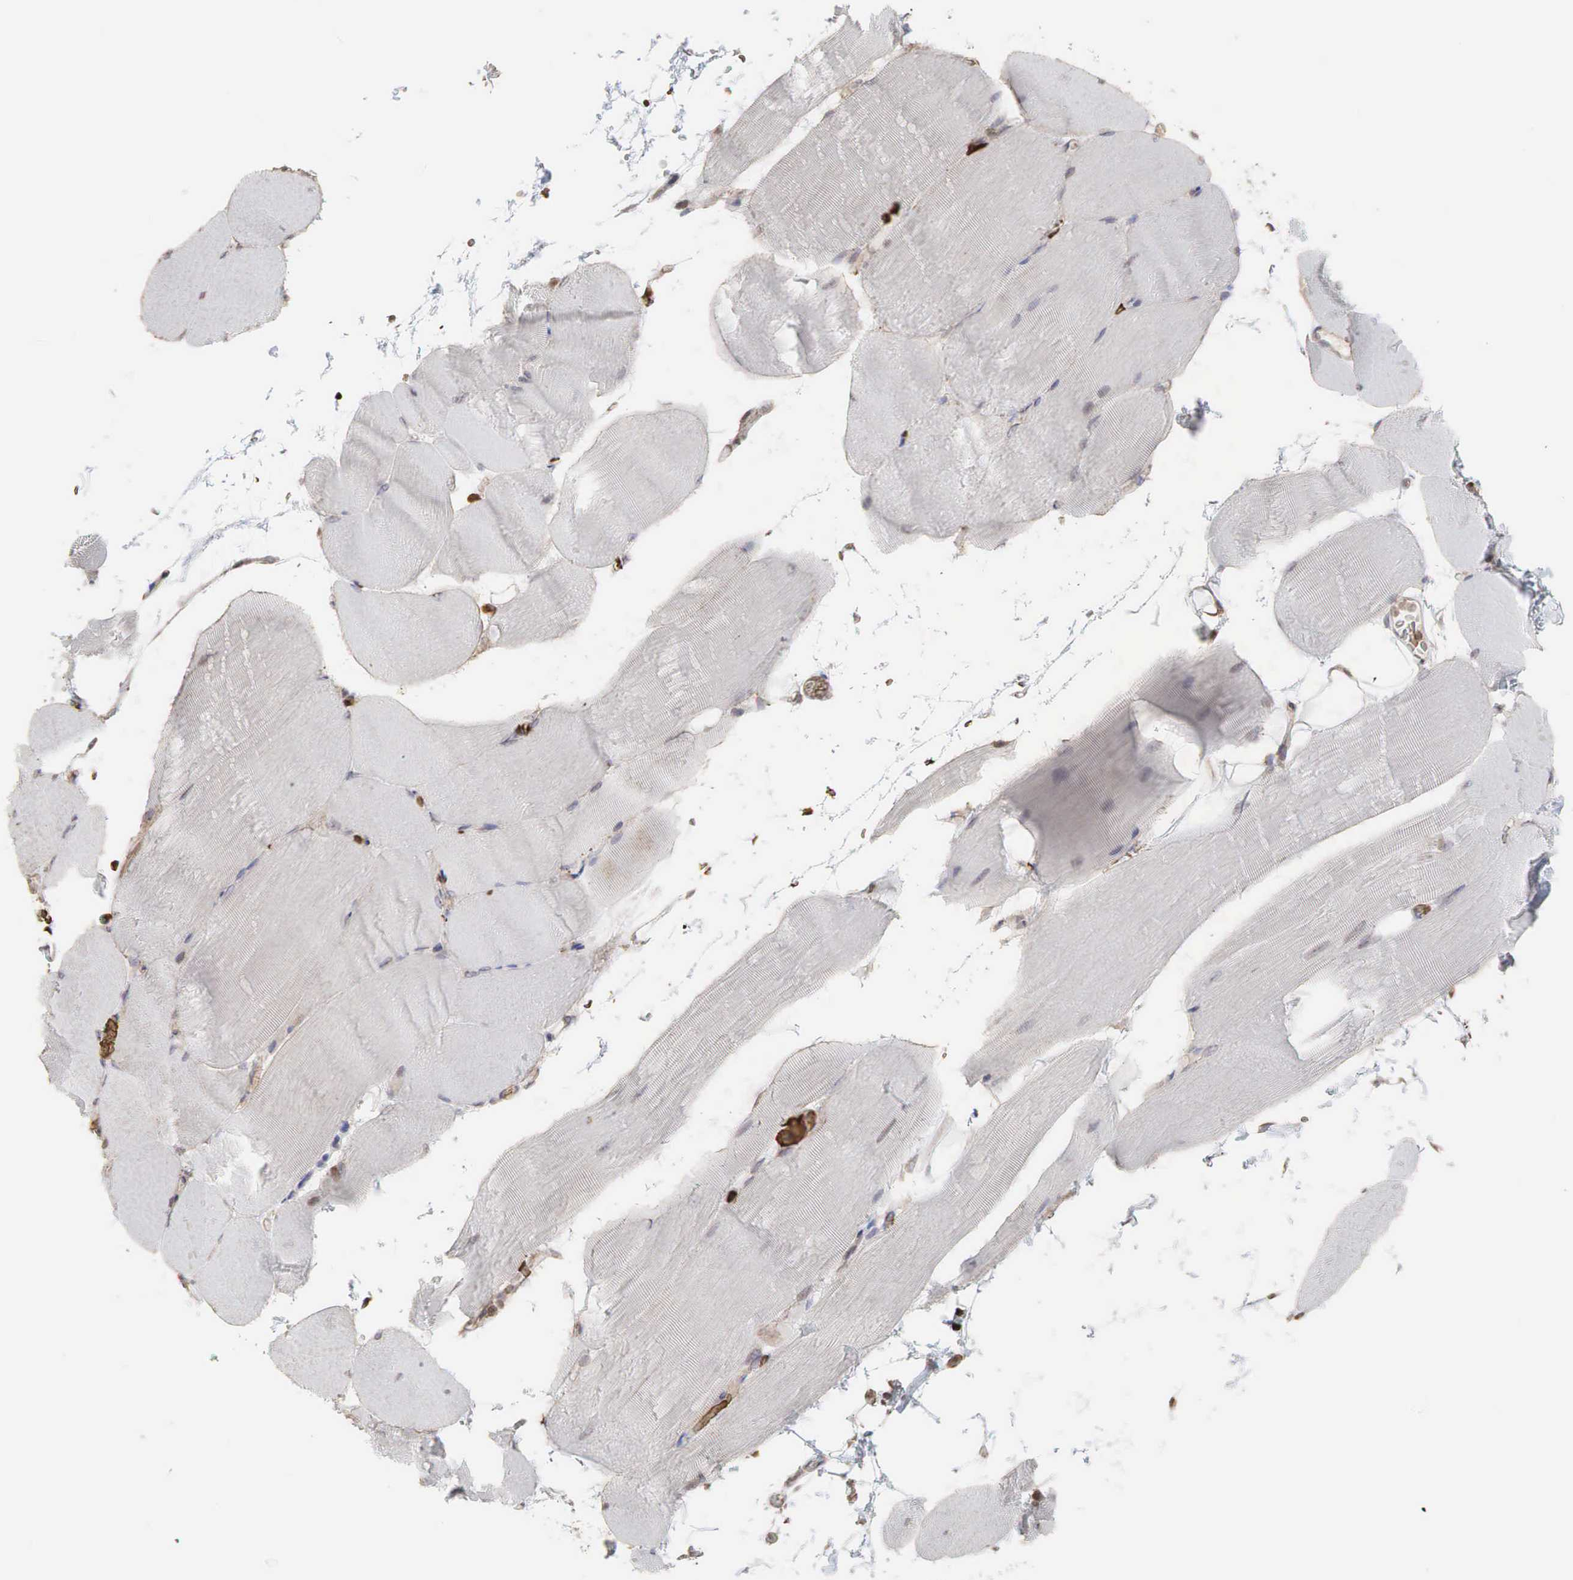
{"staining": {"intensity": "negative", "quantity": "none", "location": "none"}, "tissue": "skeletal muscle", "cell_type": "Myocytes", "image_type": "normal", "snomed": [{"axis": "morphology", "description": "Normal tissue, NOS"}, {"axis": "topography", "description": "Skeletal muscle"}, {"axis": "topography", "description": "Parathyroid gland"}], "caption": "This is a histopathology image of immunohistochemistry staining of benign skeletal muscle, which shows no positivity in myocytes.", "gene": "PABPC5", "patient": {"sex": "female", "age": 37}}